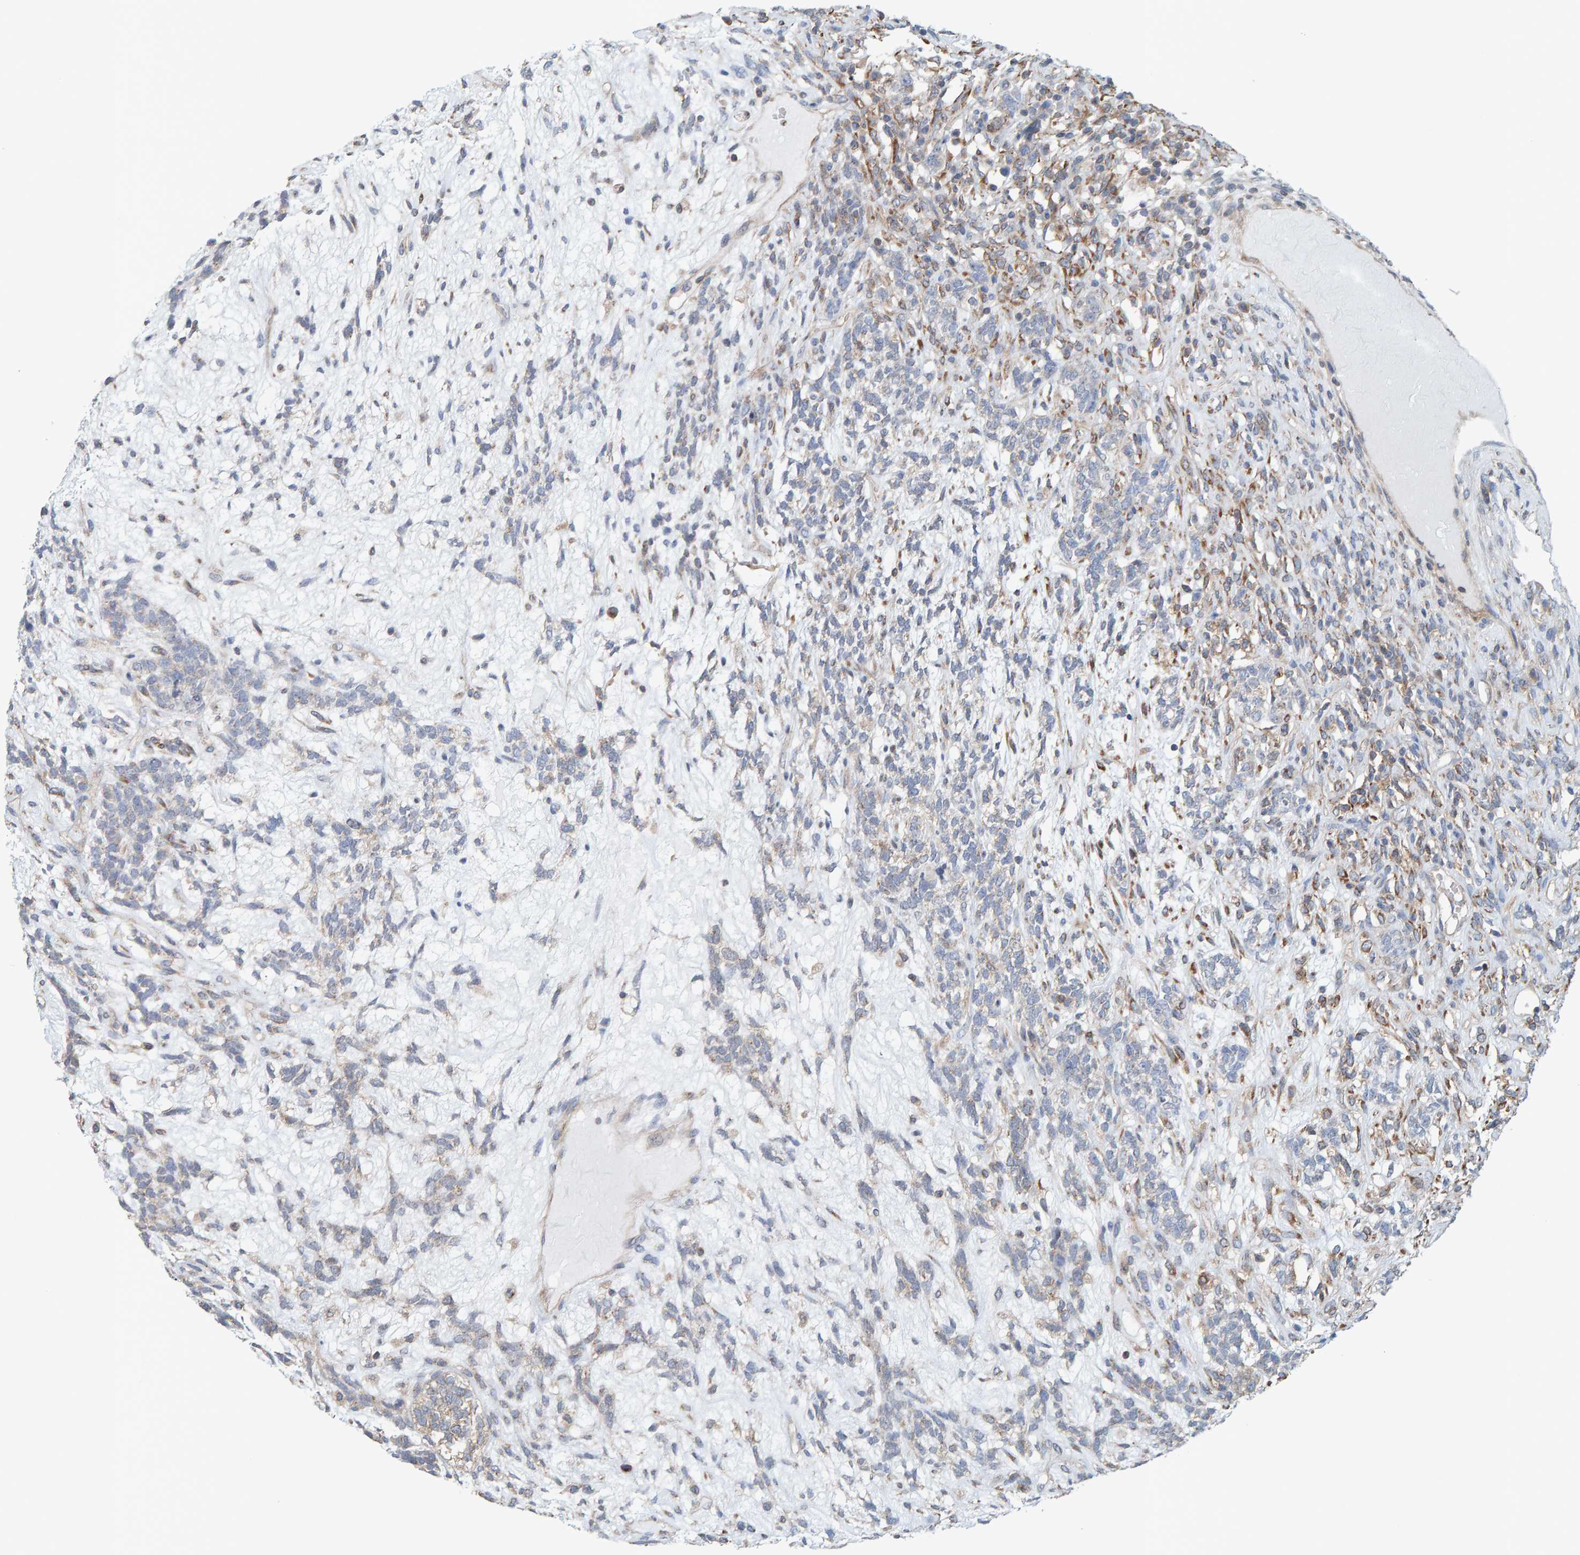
{"staining": {"intensity": "weak", "quantity": "<25%", "location": "cytoplasmic/membranous"}, "tissue": "testis cancer", "cell_type": "Tumor cells", "image_type": "cancer", "snomed": [{"axis": "morphology", "description": "Seminoma, NOS"}, {"axis": "topography", "description": "Testis"}], "caption": "Testis cancer was stained to show a protein in brown. There is no significant positivity in tumor cells. The staining was performed using DAB (3,3'-diaminobenzidine) to visualize the protein expression in brown, while the nuclei were stained in blue with hematoxylin (Magnification: 20x).", "gene": "UBAP1", "patient": {"sex": "male", "age": 28}}